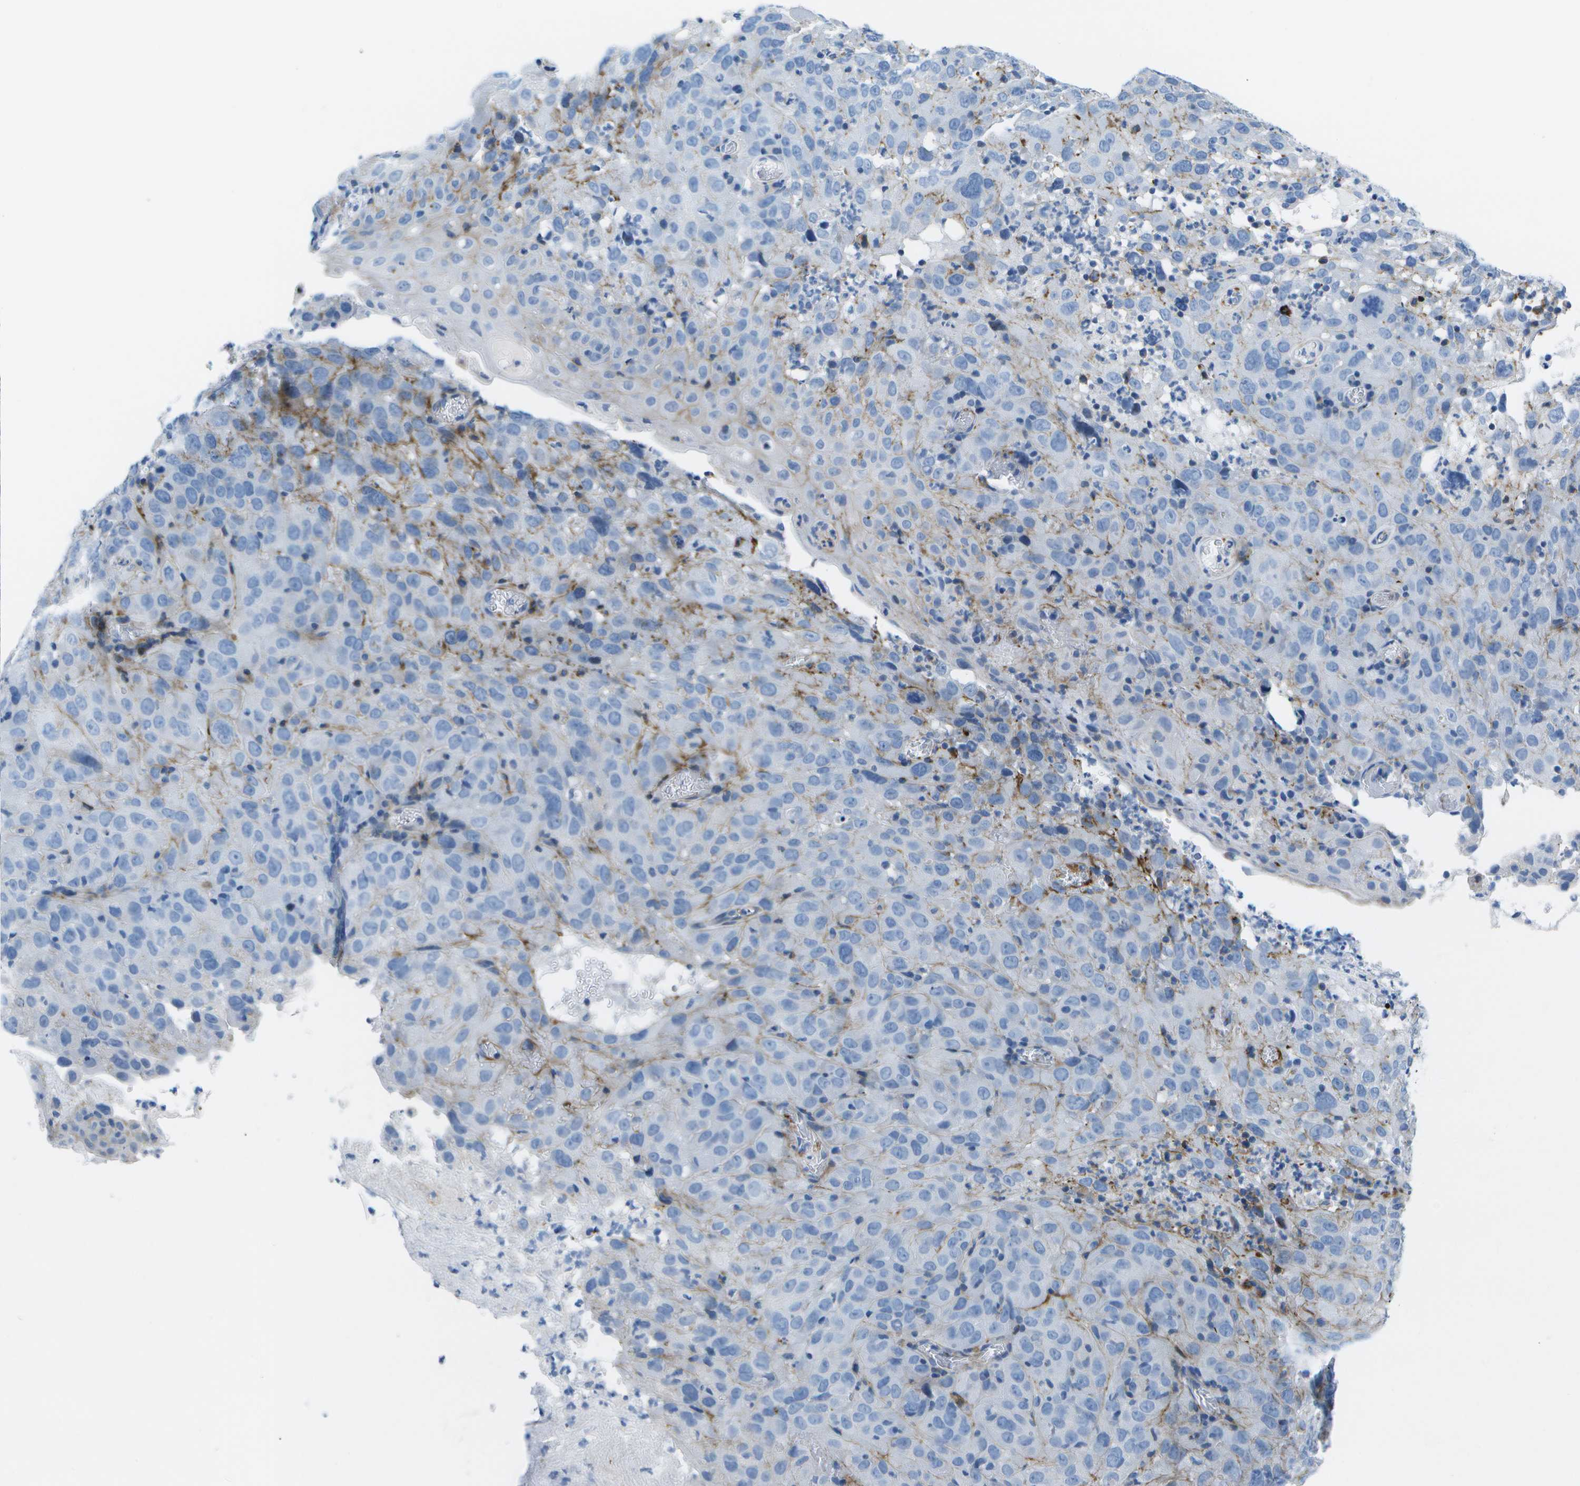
{"staining": {"intensity": "negative", "quantity": "none", "location": "none"}, "tissue": "cervical cancer", "cell_type": "Tumor cells", "image_type": "cancer", "snomed": [{"axis": "morphology", "description": "Squamous cell carcinoma, NOS"}, {"axis": "topography", "description": "Cervix"}], "caption": "This is a micrograph of IHC staining of squamous cell carcinoma (cervical), which shows no positivity in tumor cells.", "gene": "ADGRG6", "patient": {"sex": "female", "age": 32}}